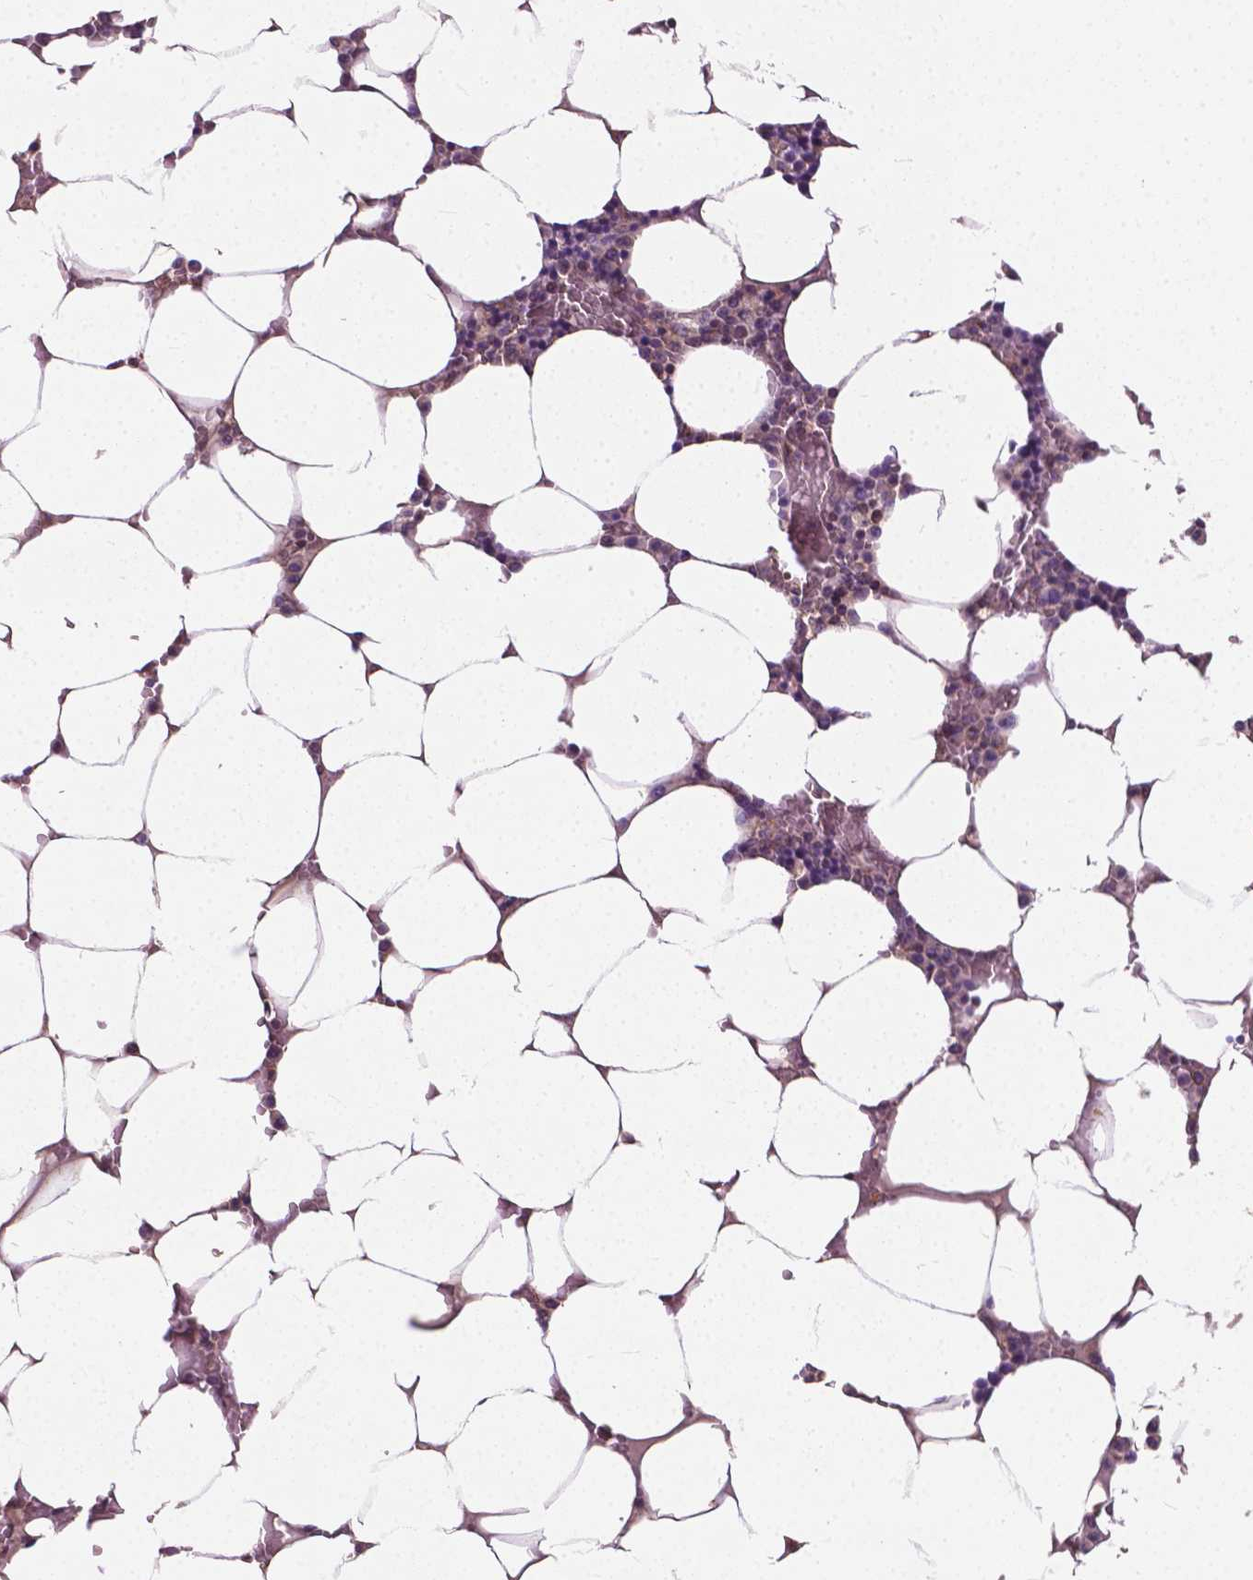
{"staining": {"intensity": "moderate", "quantity": "<25%", "location": "cytoplasmic/membranous"}, "tissue": "bone marrow", "cell_type": "Hematopoietic cells", "image_type": "normal", "snomed": [{"axis": "morphology", "description": "Normal tissue, NOS"}, {"axis": "topography", "description": "Bone marrow"}], "caption": "Immunohistochemical staining of unremarkable bone marrow demonstrates <25% levels of moderate cytoplasmic/membranous protein positivity in approximately <25% of hematopoietic cells.", "gene": "MZT1", "patient": {"sex": "female", "age": 52}}